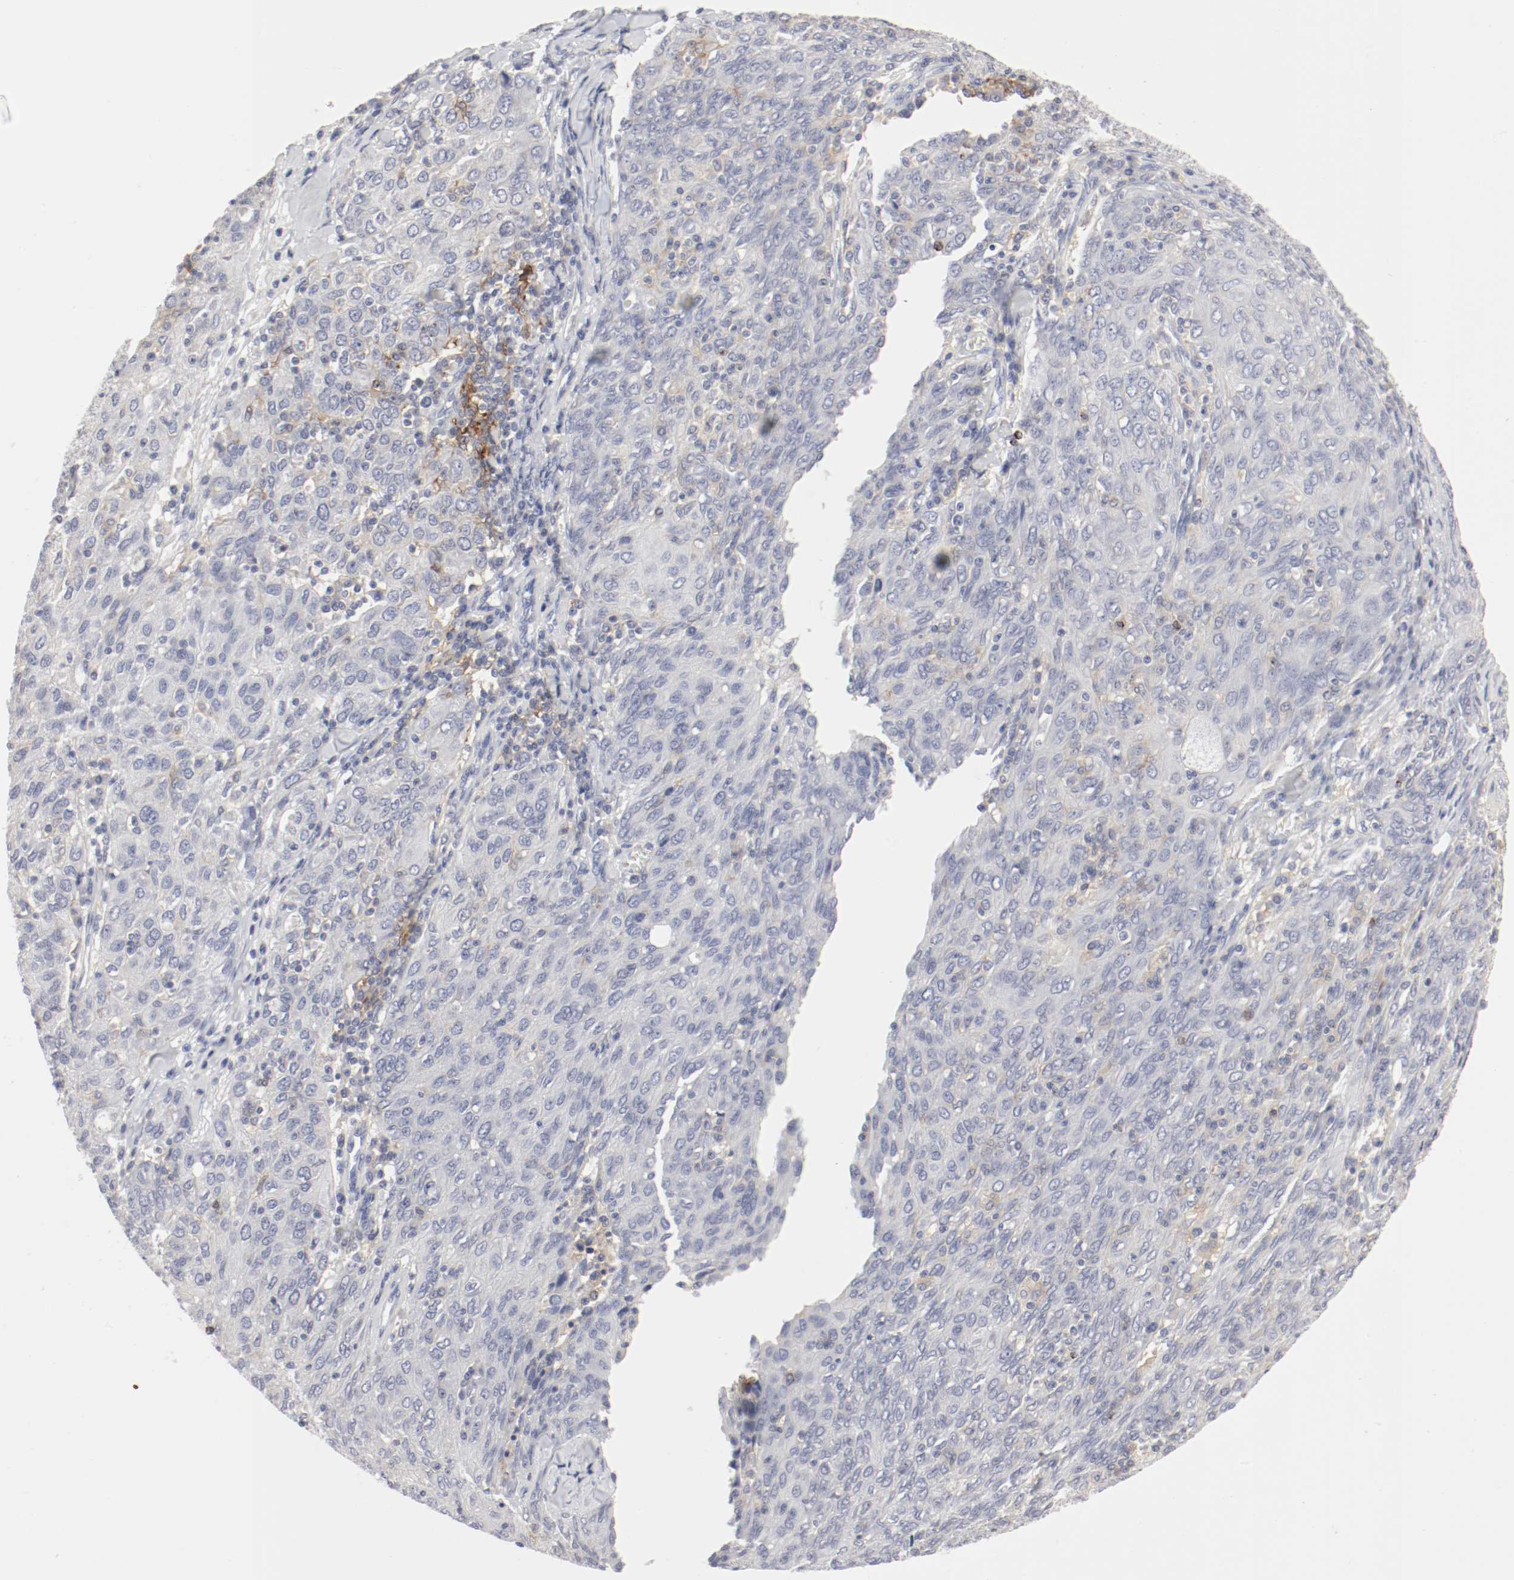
{"staining": {"intensity": "moderate", "quantity": "<25%", "location": "cytoplasmic/membranous"}, "tissue": "ovarian cancer", "cell_type": "Tumor cells", "image_type": "cancer", "snomed": [{"axis": "morphology", "description": "Carcinoma, endometroid"}, {"axis": "topography", "description": "Ovary"}], "caption": "This is an image of IHC staining of ovarian endometroid carcinoma, which shows moderate staining in the cytoplasmic/membranous of tumor cells.", "gene": "ITGAX", "patient": {"sex": "female", "age": 50}}